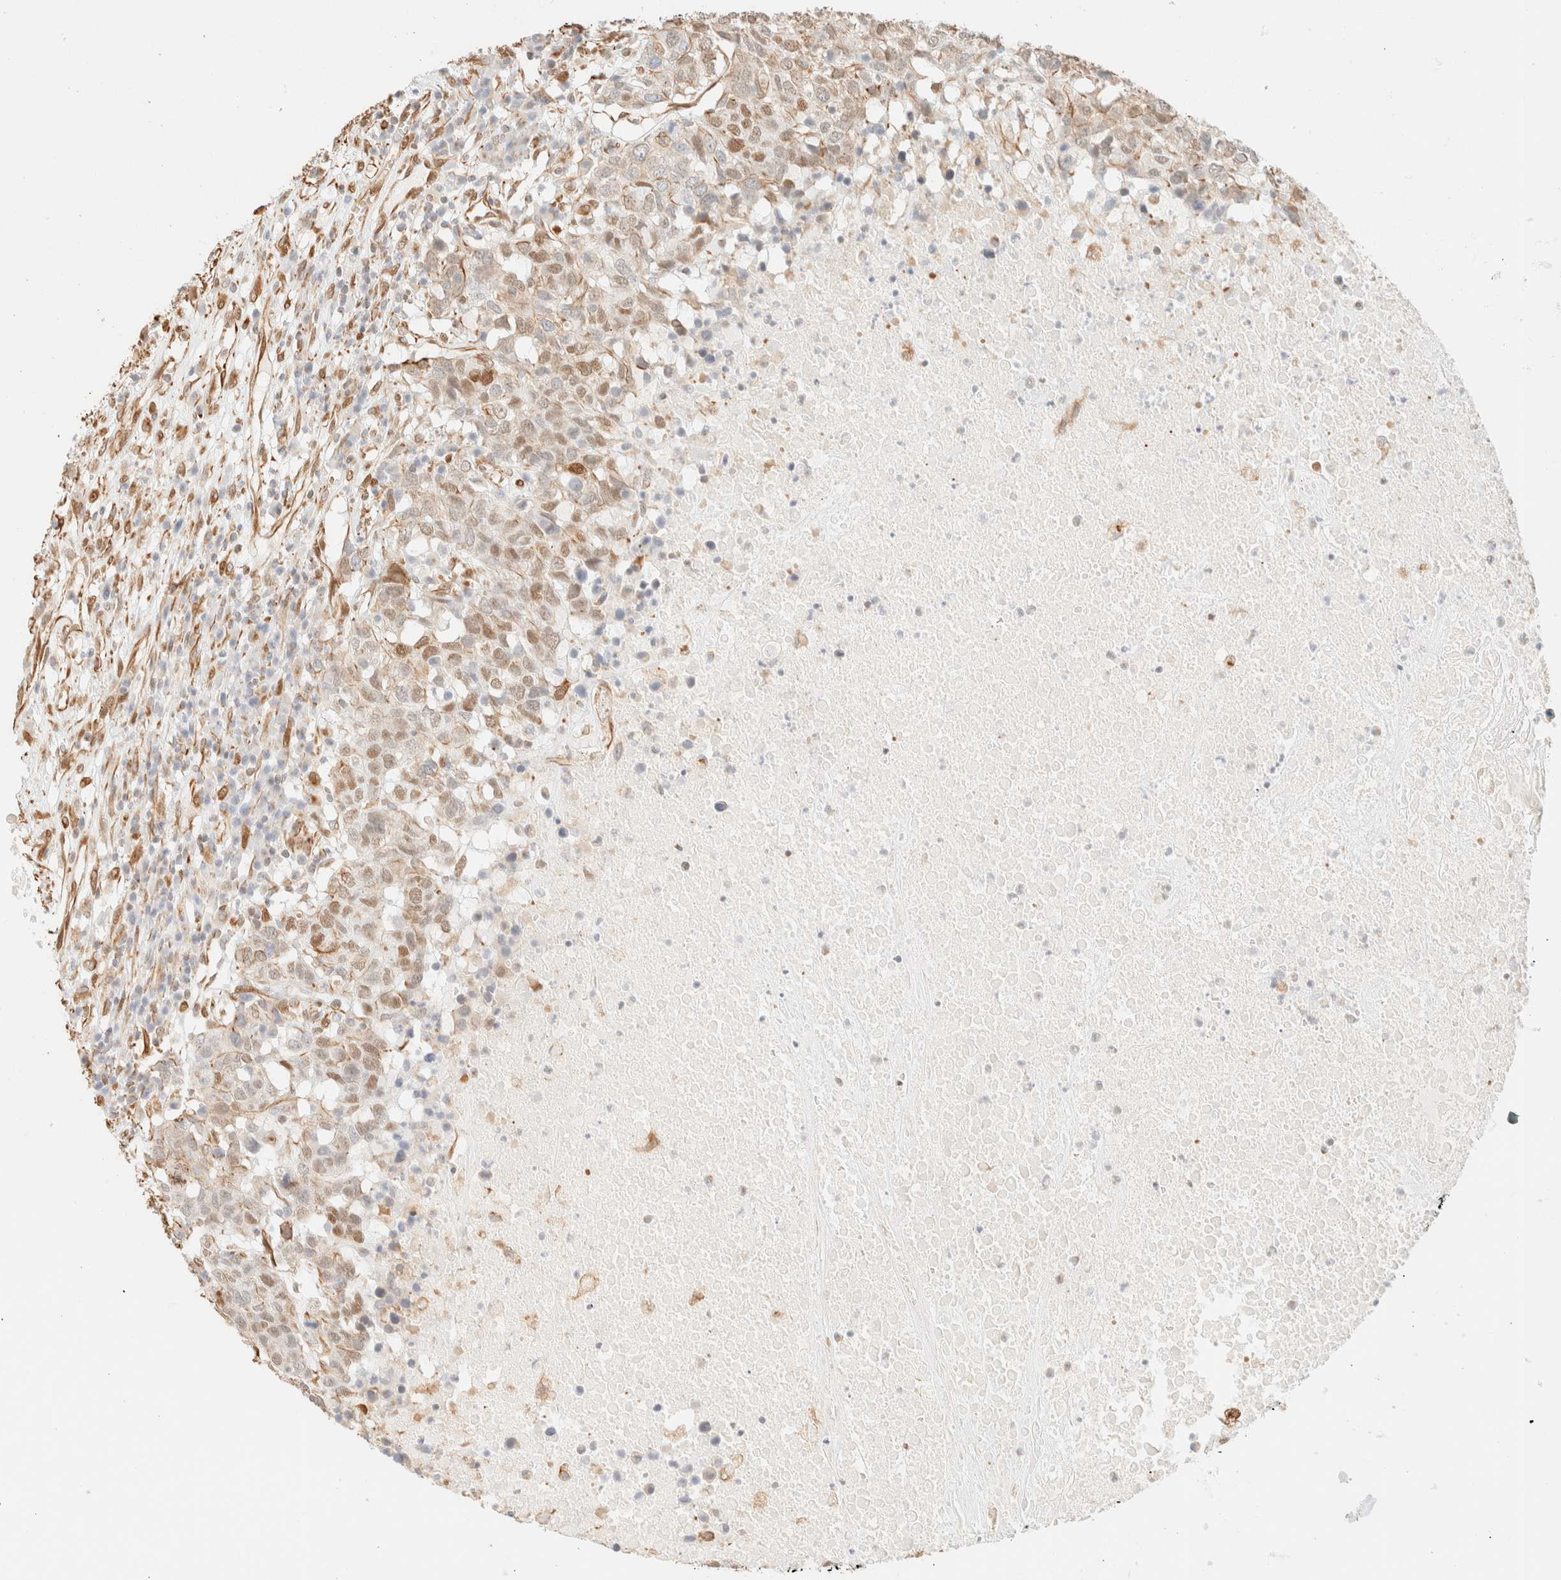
{"staining": {"intensity": "strong", "quantity": ">75%", "location": "nuclear"}, "tissue": "head and neck cancer", "cell_type": "Tumor cells", "image_type": "cancer", "snomed": [{"axis": "morphology", "description": "Squamous cell carcinoma, NOS"}, {"axis": "topography", "description": "Head-Neck"}], "caption": "Tumor cells reveal high levels of strong nuclear expression in about >75% of cells in squamous cell carcinoma (head and neck). (IHC, brightfield microscopy, high magnification).", "gene": "ZSCAN18", "patient": {"sex": "male", "age": 66}}